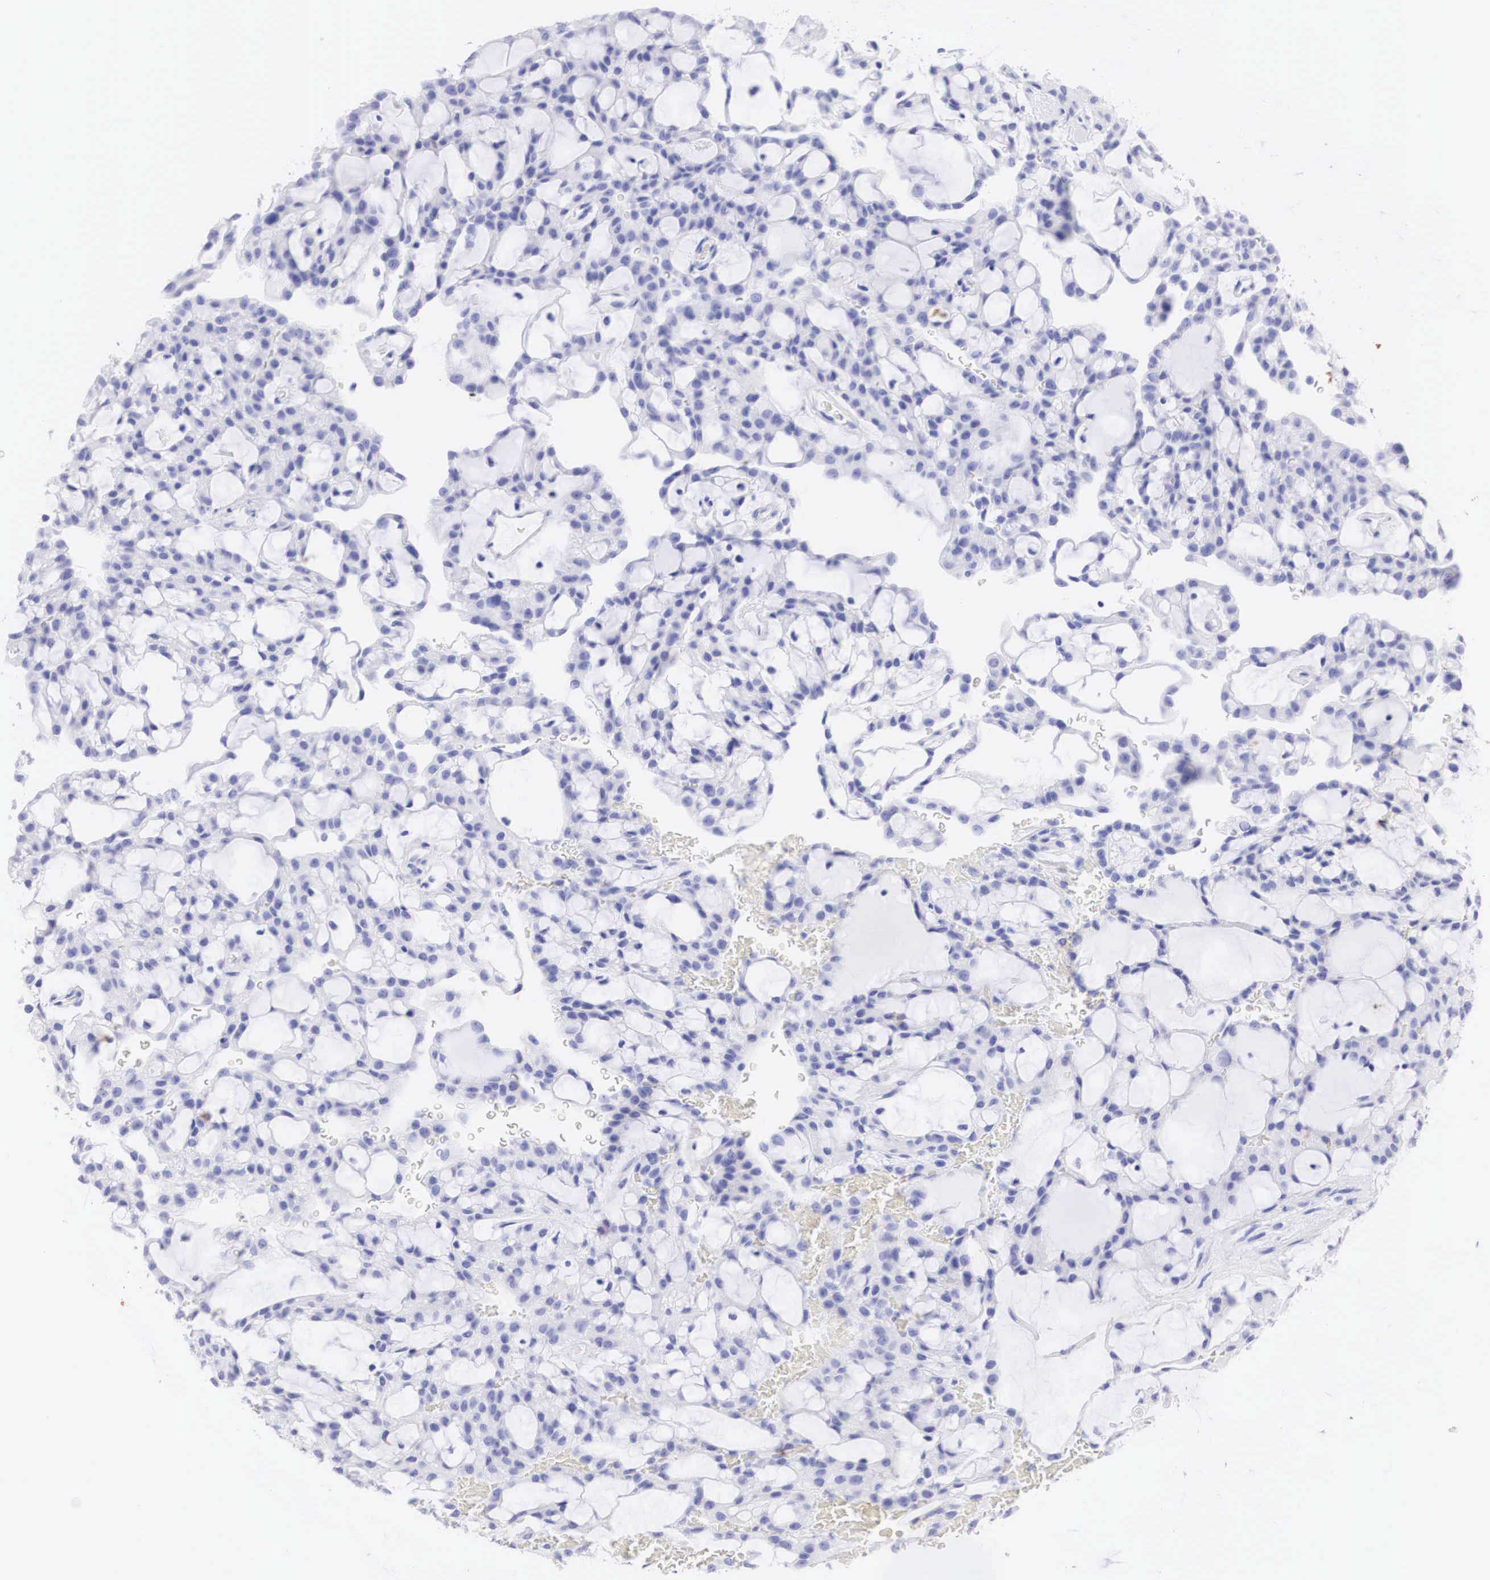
{"staining": {"intensity": "negative", "quantity": "none", "location": "none"}, "tissue": "renal cancer", "cell_type": "Tumor cells", "image_type": "cancer", "snomed": [{"axis": "morphology", "description": "Adenocarcinoma, NOS"}, {"axis": "topography", "description": "Kidney"}], "caption": "Immunohistochemistry (IHC) photomicrograph of human renal cancer stained for a protein (brown), which shows no expression in tumor cells.", "gene": "TYR", "patient": {"sex": "male", "age": 63}}